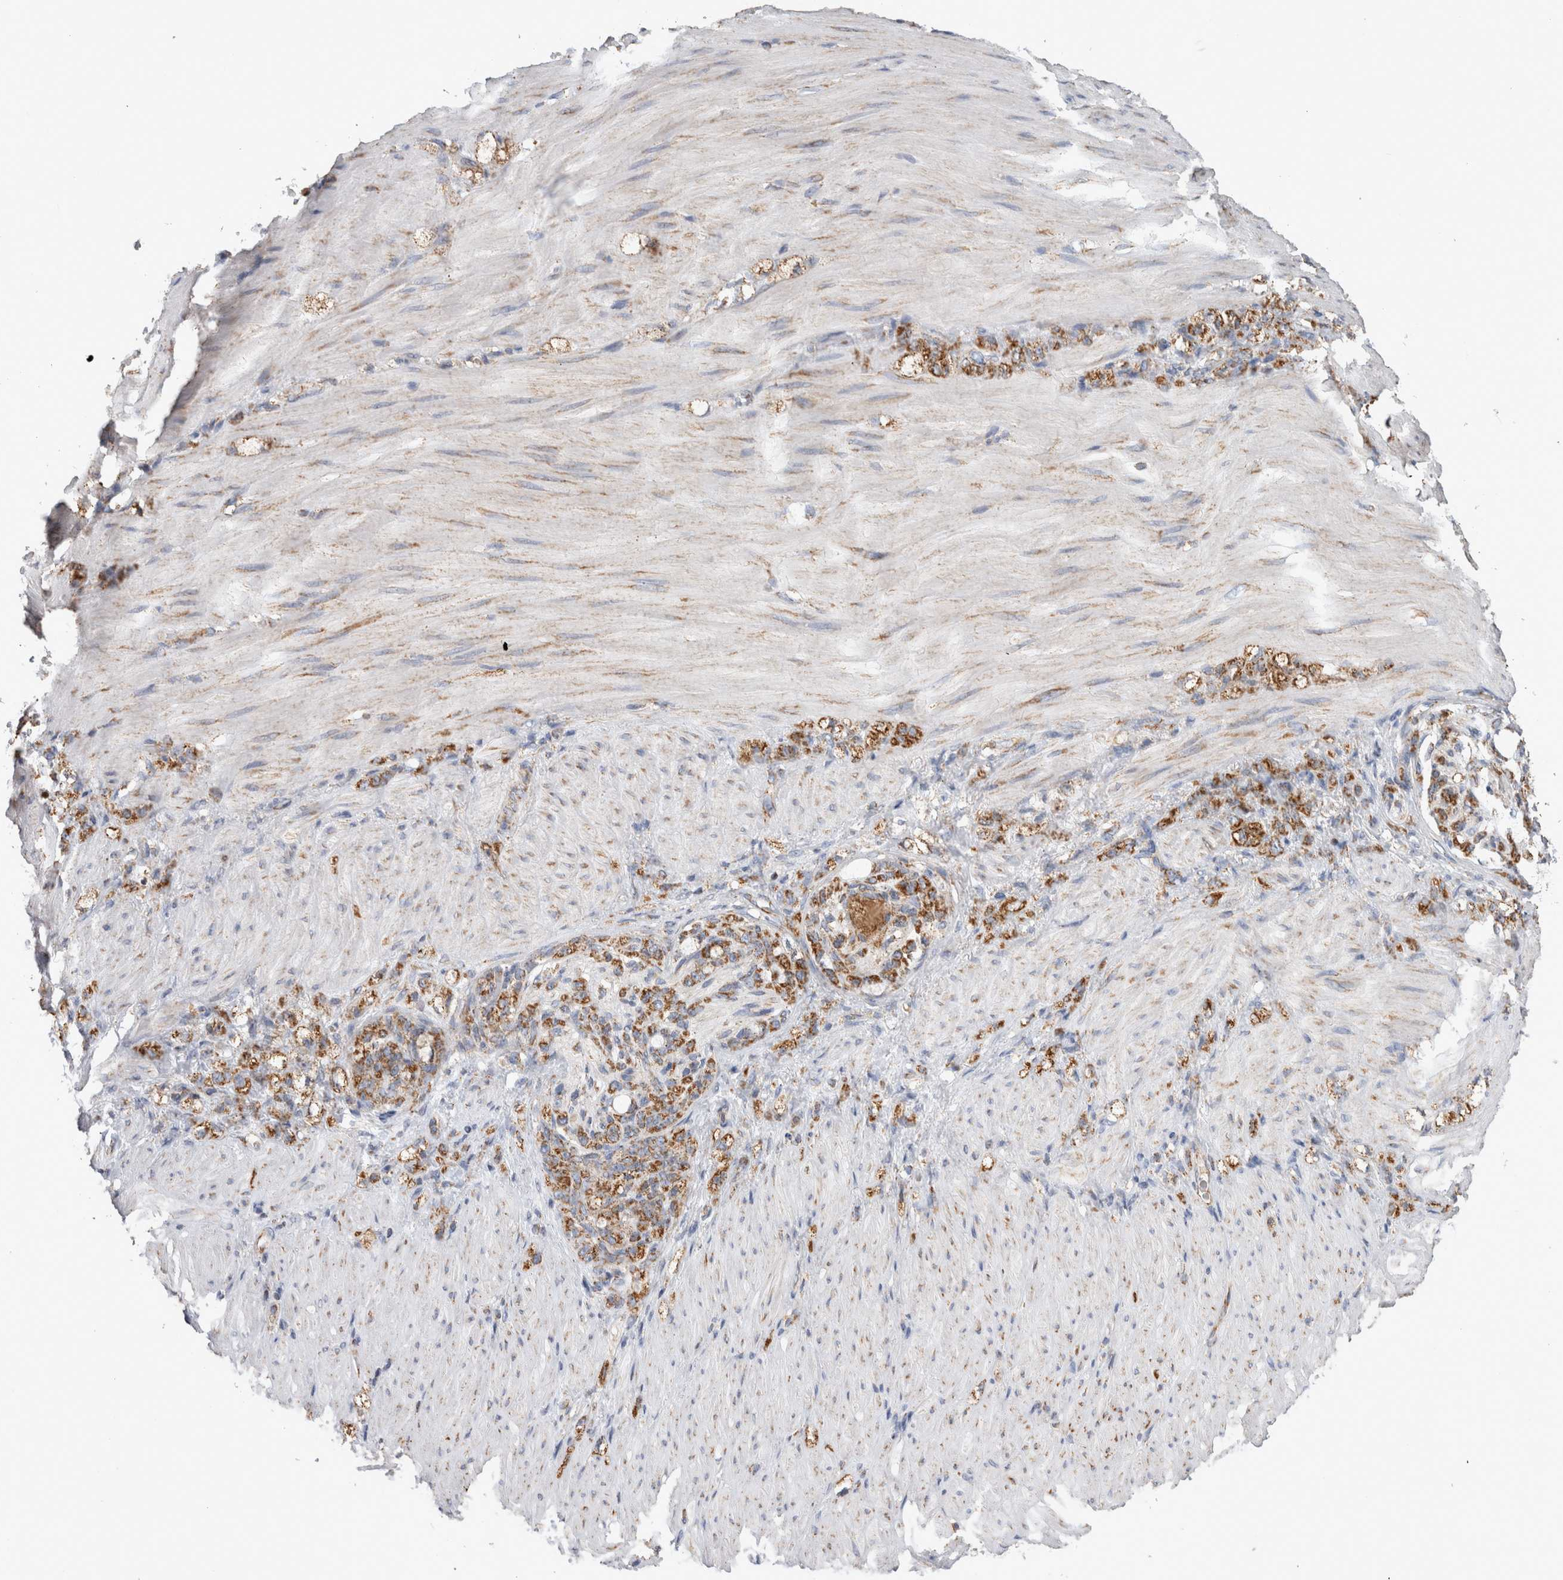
{"staining": {"intensity": "strong", "quantity": ">75%", "location": "cytoplasmic/membranous"}, "tissue": "stomach cancer", "cell_type": "Tumor cells", "image_type": "cancer", "snomed": [{"axis": "morphology", "description": "Normal tissue, NOS"}, {"axis": "morphology", "description": "Adenocarcinoma, NOS"}, {"axis": "topography", "description": "Stomach"}], "caption": "There is high levels of strong cytoplasmic/membranous positivity in tumor cells of stomach cancer (adenocarcinoma), as demonstrated by immunohistochemical staining (brown color).", "gene": "IARS2", "patient": {"sex": "male", "age": 82}}